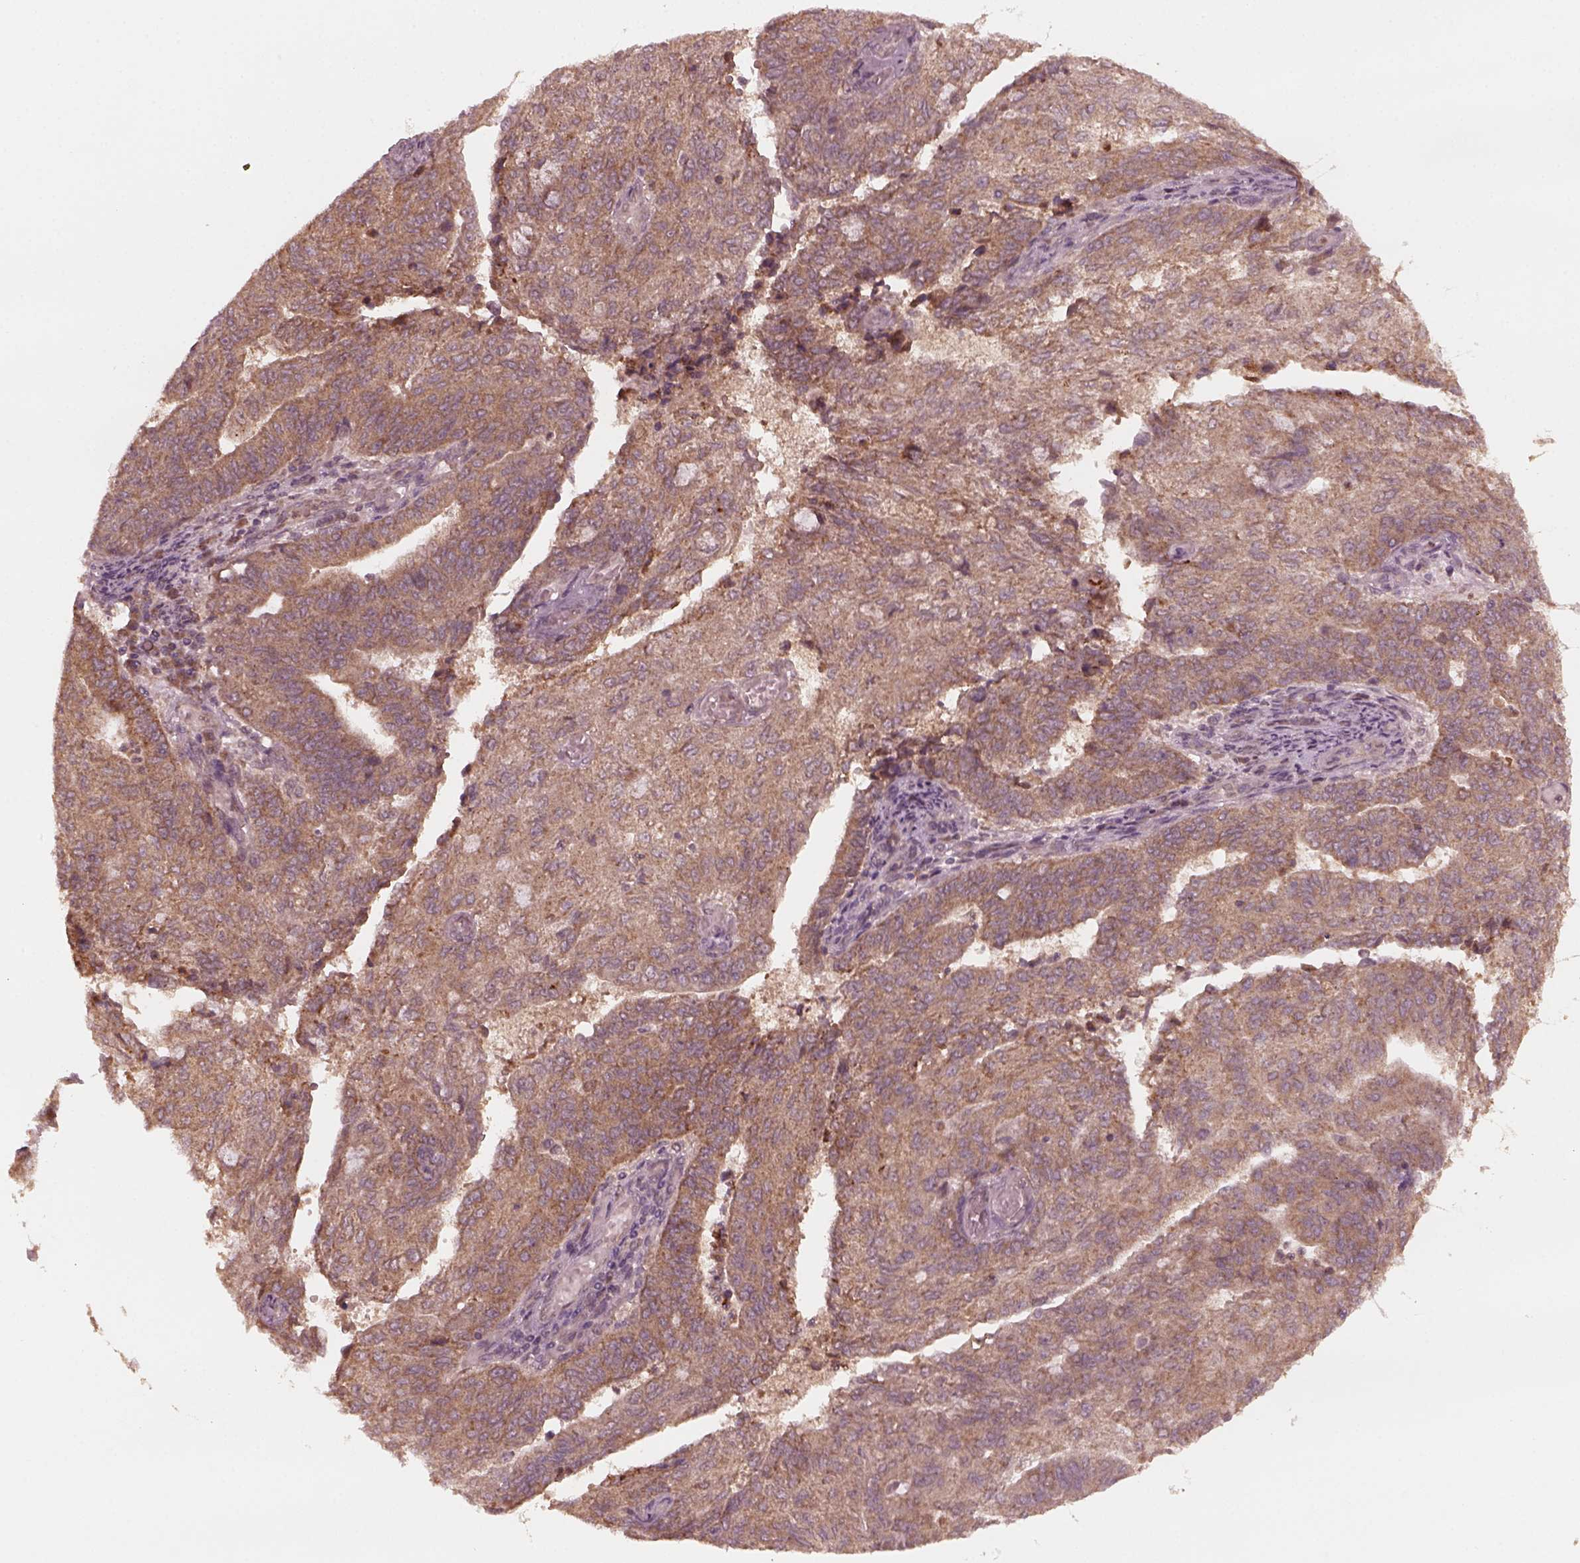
{"staining": {"intensity": "moderate", "quantity": "25%-75%", "location": "cytoplasmic/membranous"}, "tissue": "endometrial cancer", "cell_type": "Tumor cells", "image_type": "cancer", "snomed": [{"axis": "morphology", "description": "Adenocarcinoma, NOS"}, {"axis": "topography", "description": "Endometrium"}], "caption": "Protein staining demonstrates moderate cytoplasmic/membranous positivity in approximately 25%-75% of tumor cells in endometrial adenocarcinoma.", "gene": "FAF2", "patient": {"sex": "female", "age": 82}}